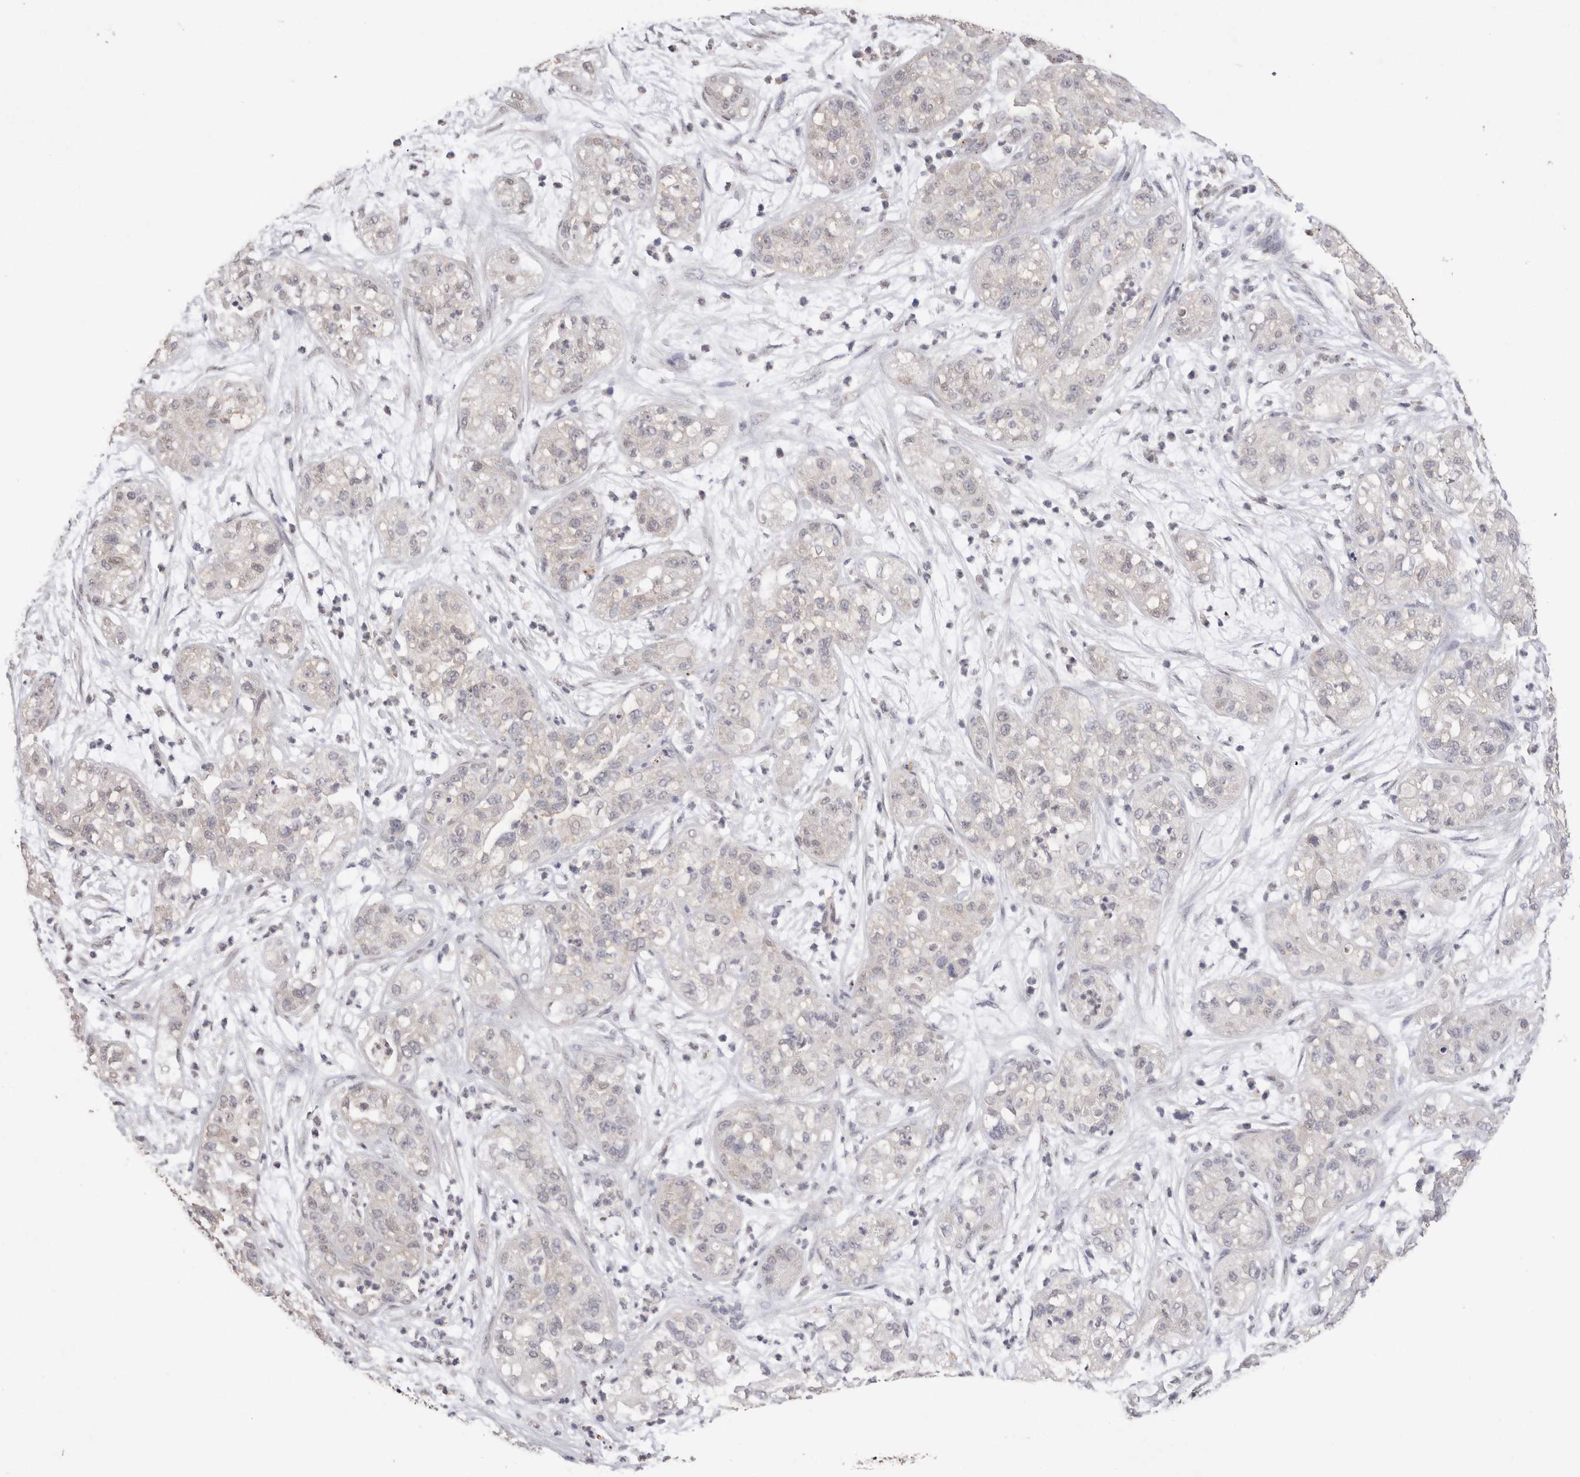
{"staining": {"intensity": "negative", "quantity": "none", "location": "none"}, "tissue": "pancreatic cancer", "cell_type": "Tumor cells", "image_type": "cancer", "snomed": [{"axis": "morphology", "description": "Adenocarcinoma, NOS"}, {"axis": "topography", "description": "Pancreas"}], "caption": "Immunohistochemistry (IHC) image of neoplastic tissue: human pancreatic cancer stained with DAB displays no significant protein expression in tumor cells.", "gene": "CDH6", "patient": {"sex": "female", "age": 78}}